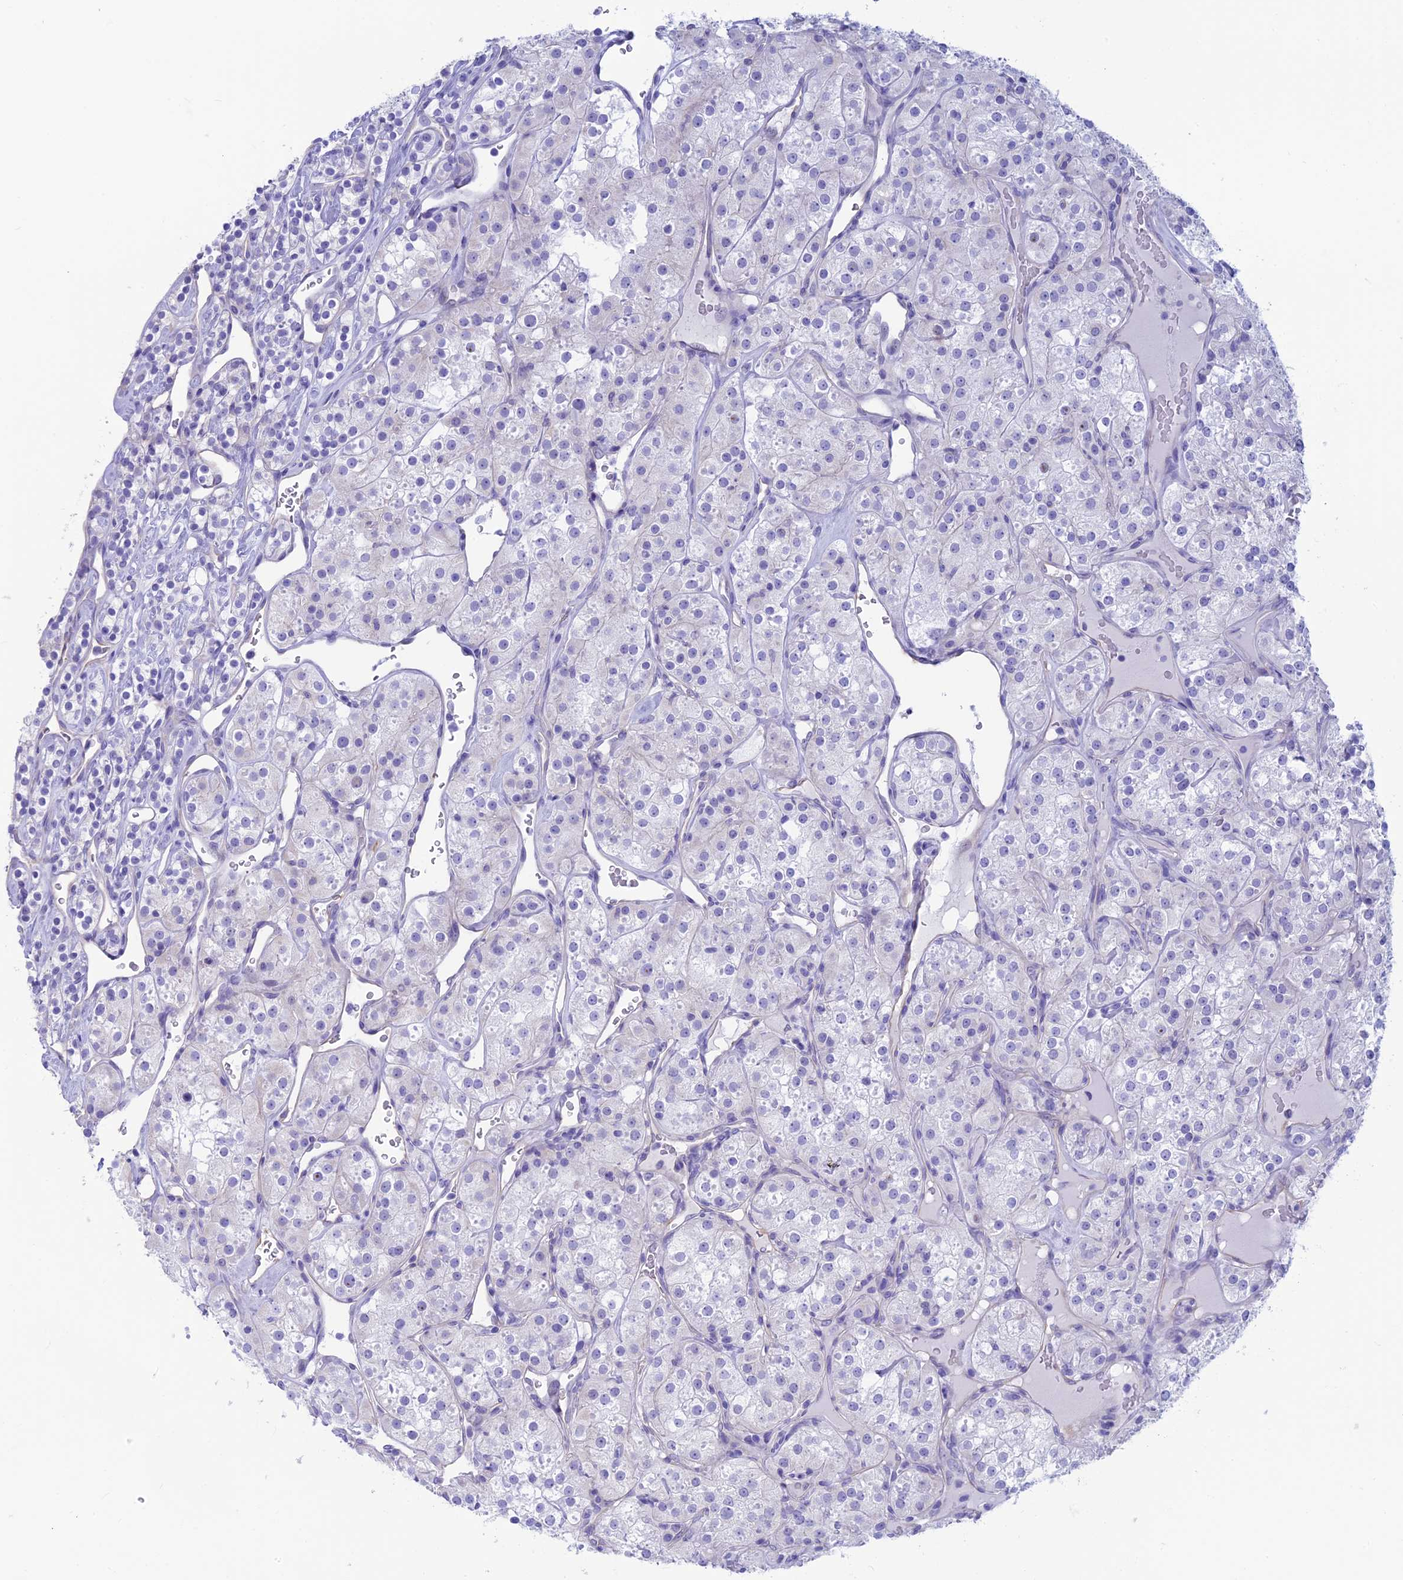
{"staining": {"intensity": "negative", "quantity": "none", "location": "none"}, "tissue": "renal cancer", "cell_type": "Tumor cells", "image_type": "cancer", "snomed": [{"axis": "morphology", "description": "Adenocarcinoma, NOS"}, {"axis": "topography", "description": "Kidney"}], "caption": "The IHC photomicrograph has no significant staining in tumor cells of renal adenocarcinoma tissue.", "gene": "GNGT2", "patient": {"sex": "male", "age": 77}}